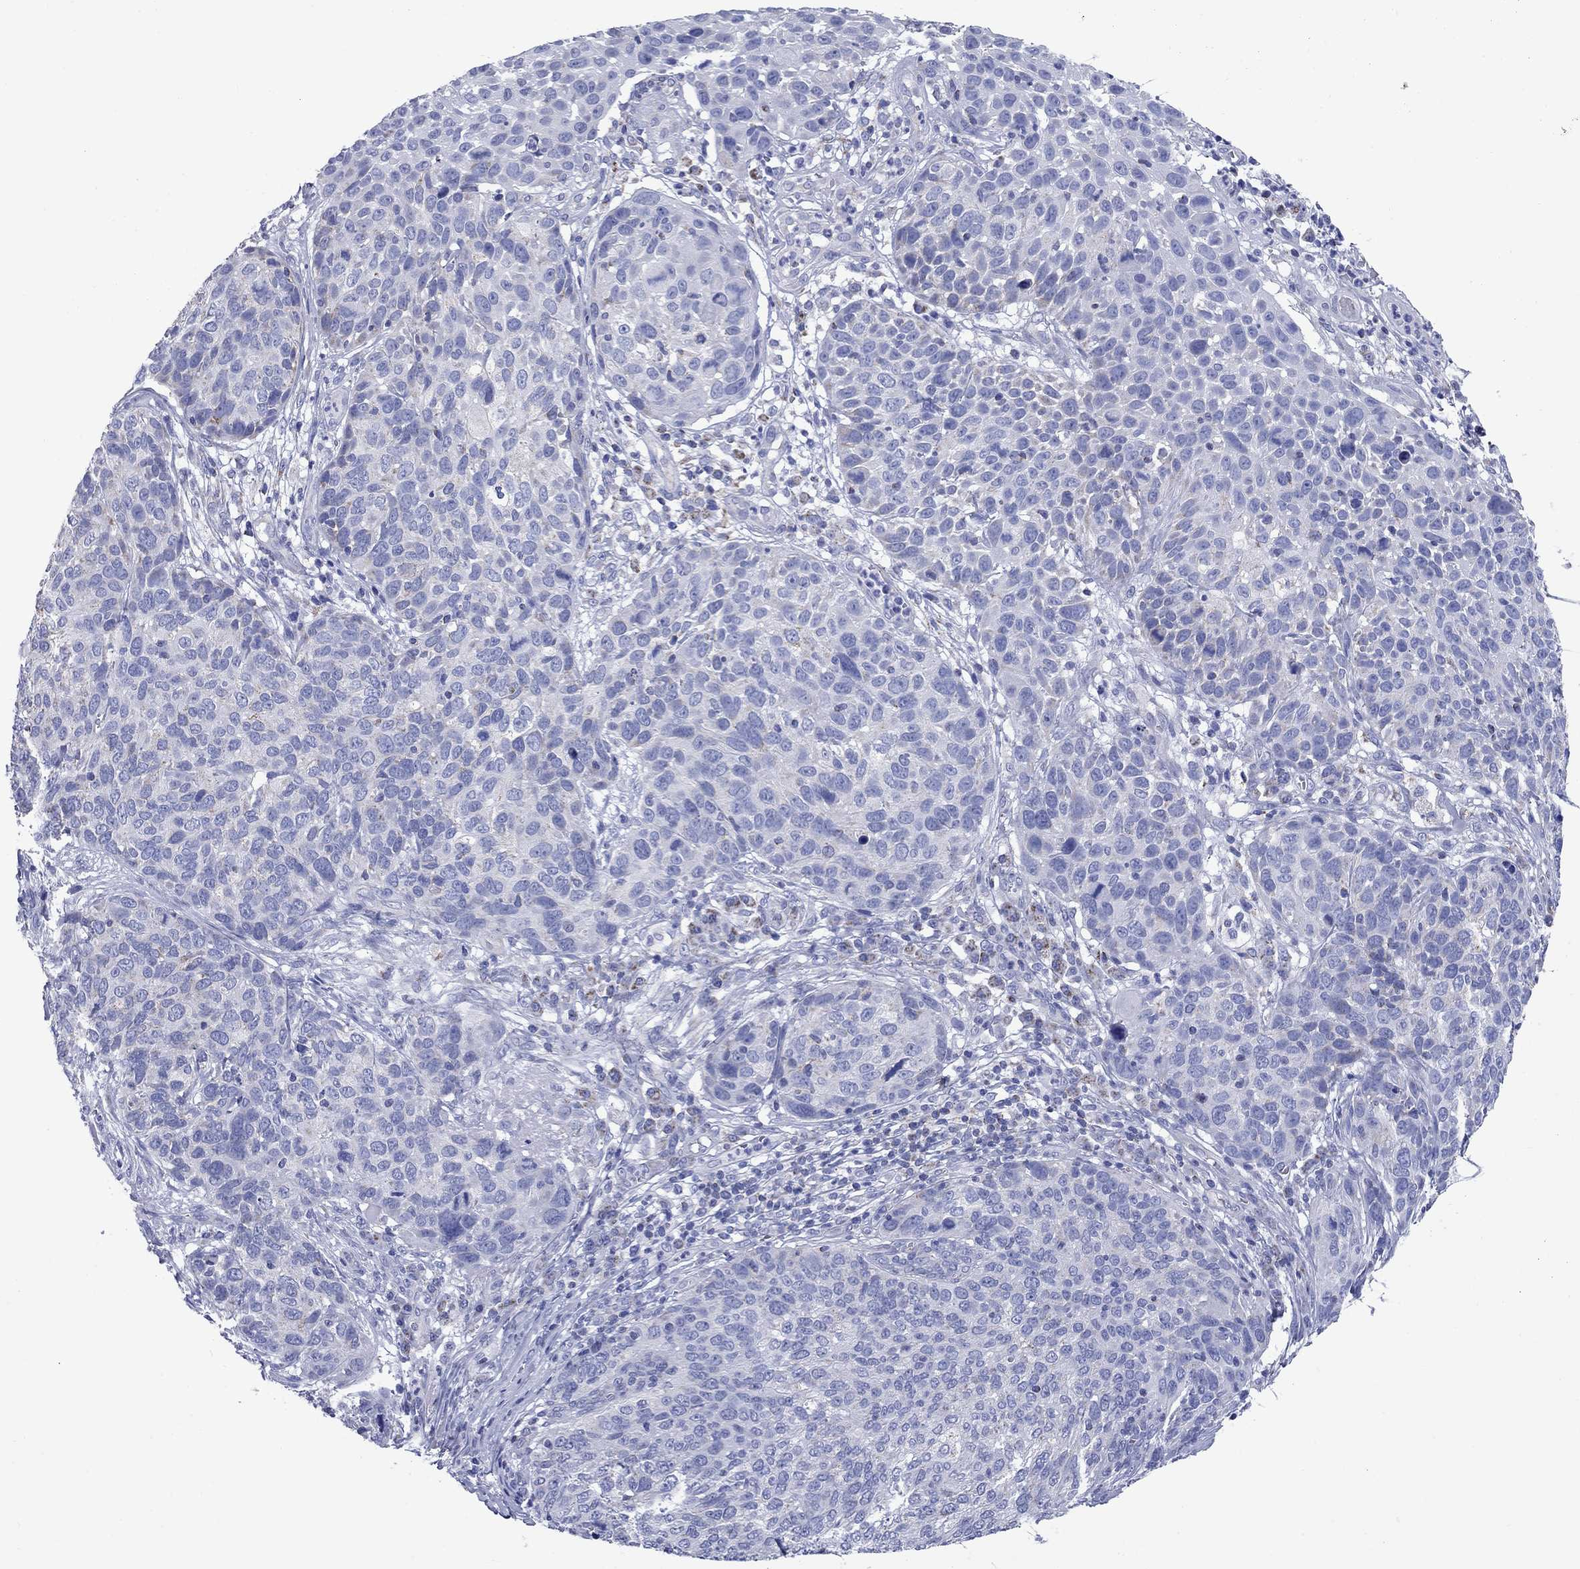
{"staining": {"intensity": "moderate", "quantity": "<25%", "location": "cytoplasmic/membranous"}, "tissue": "skin cancer", "cell_type": "Tumor cells", "image_type": "cancer", "snomed": [{"axis": "morphology", "description": "Squamous cell carcinoma, NOS"}, {"axis": "topography", "description": "Skin"}], "caption": "Moderate cytoplasmic/membranous staining is appreciated in about <25% of tumor cells in skin cancer. The protein is stained brown, and the nuclei are stained in blue (DAB IHC with brightfield microscopy, high magnification).", "gene": "ACADSB", "patient": {"sex": "male", "age": 92}}